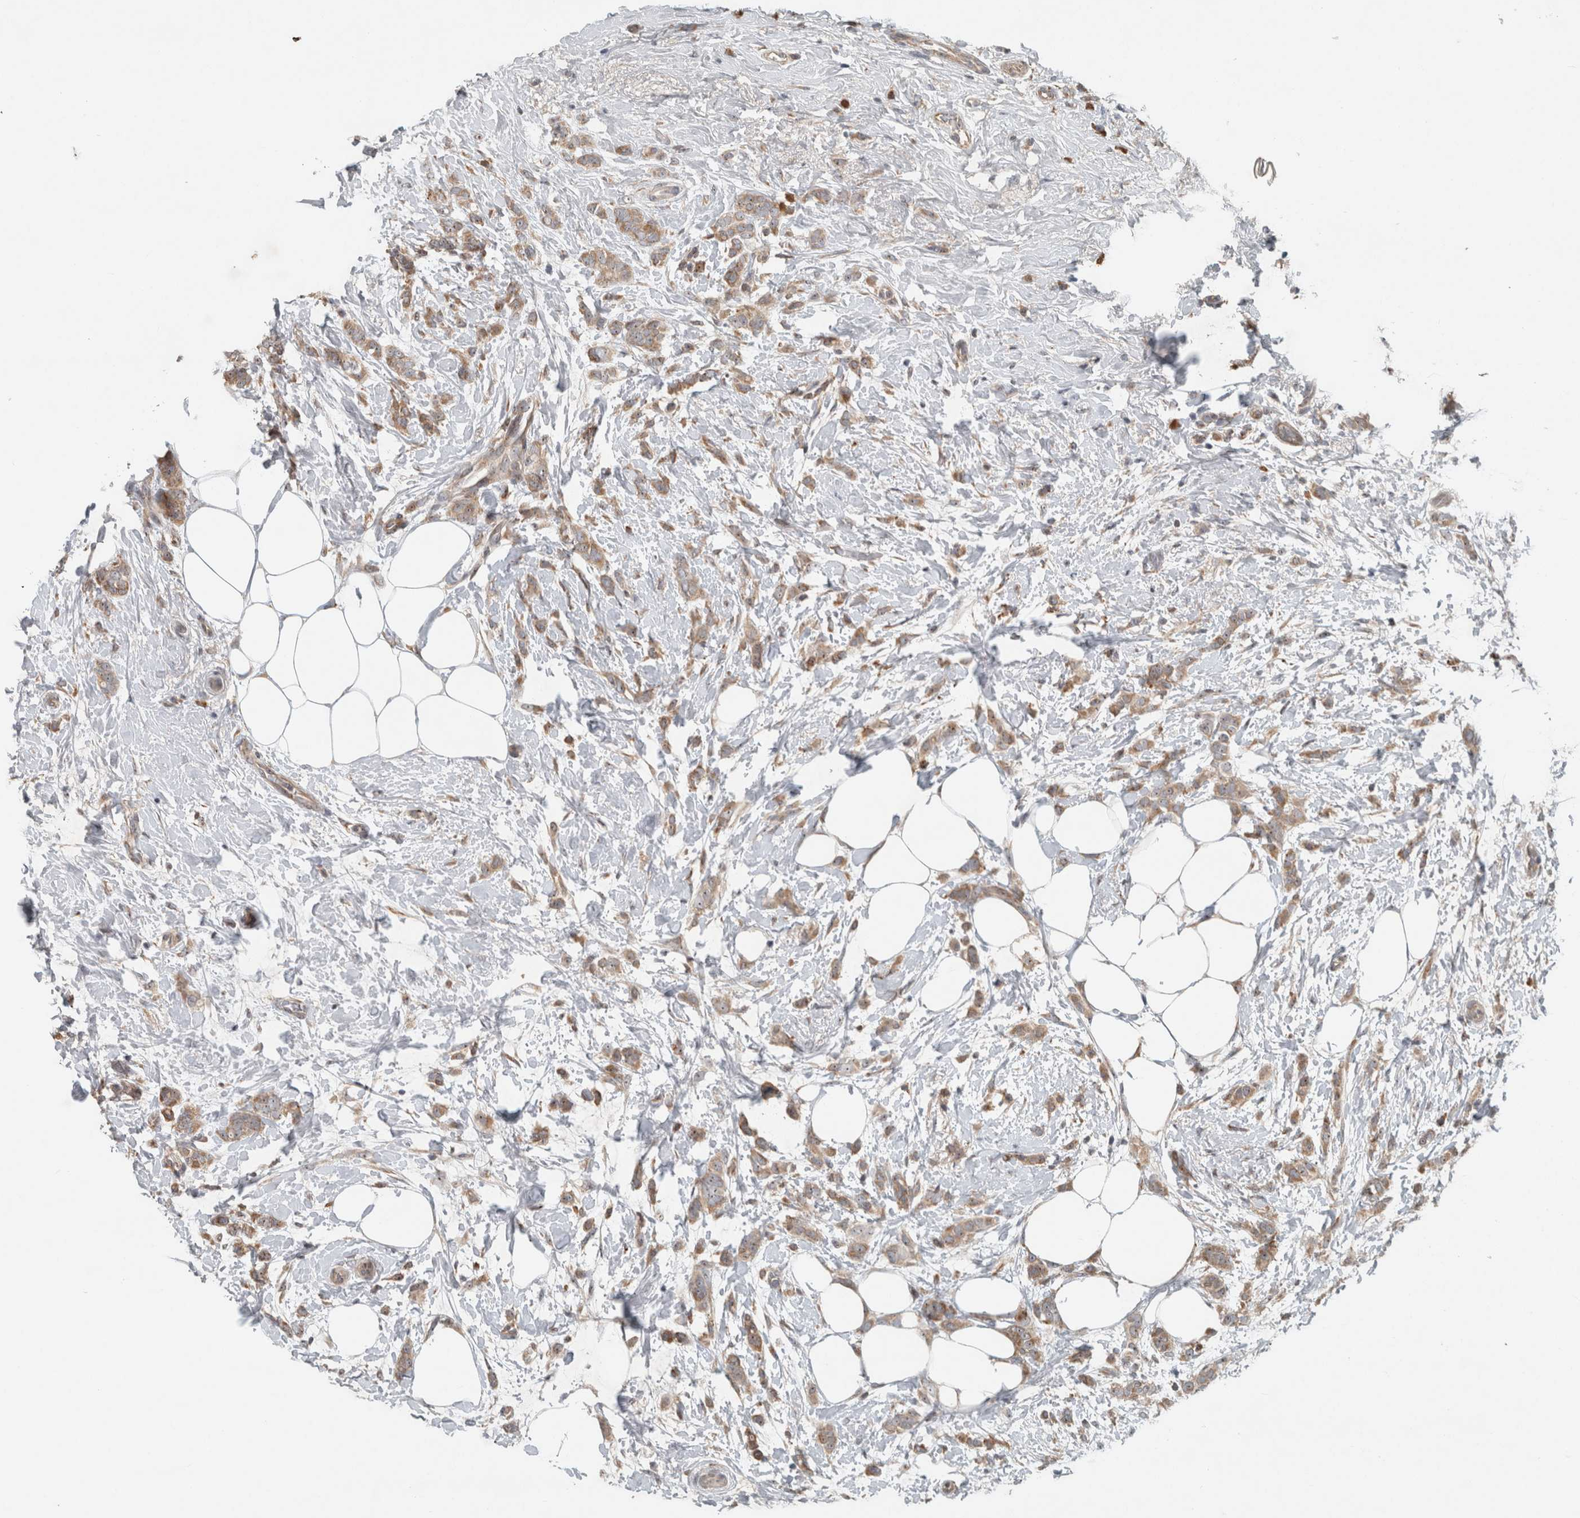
{"staining": {"intensity": "moderate", "quantity": ">75%", "location": "cytoplasmic/membranous"}, "tissue": "breast cancer", "cell_type": "Tumor cells", "image_type": "cancer", "snomed": [{"axis": "morphology", "description": "Lobular carcinoma, in situ"}, {"axis": "morphology", "description": "Lobular carcinoma"}, {"axis": "topography", "description": "Breast"}], "caption": "Breast cancer (lobular carcinoma) stained for a protein exhibits moderate cytoplasmic/membranous positivity in tumor cells. The protein of interest is stained brown, and the nuclei are stained in blue (DAB (3,3'-diaminobenzidine) IHC with brightfield microscopy, high magnification).", "gene": "GPR137B", "patient": {"sex": "female", "age": 41}}